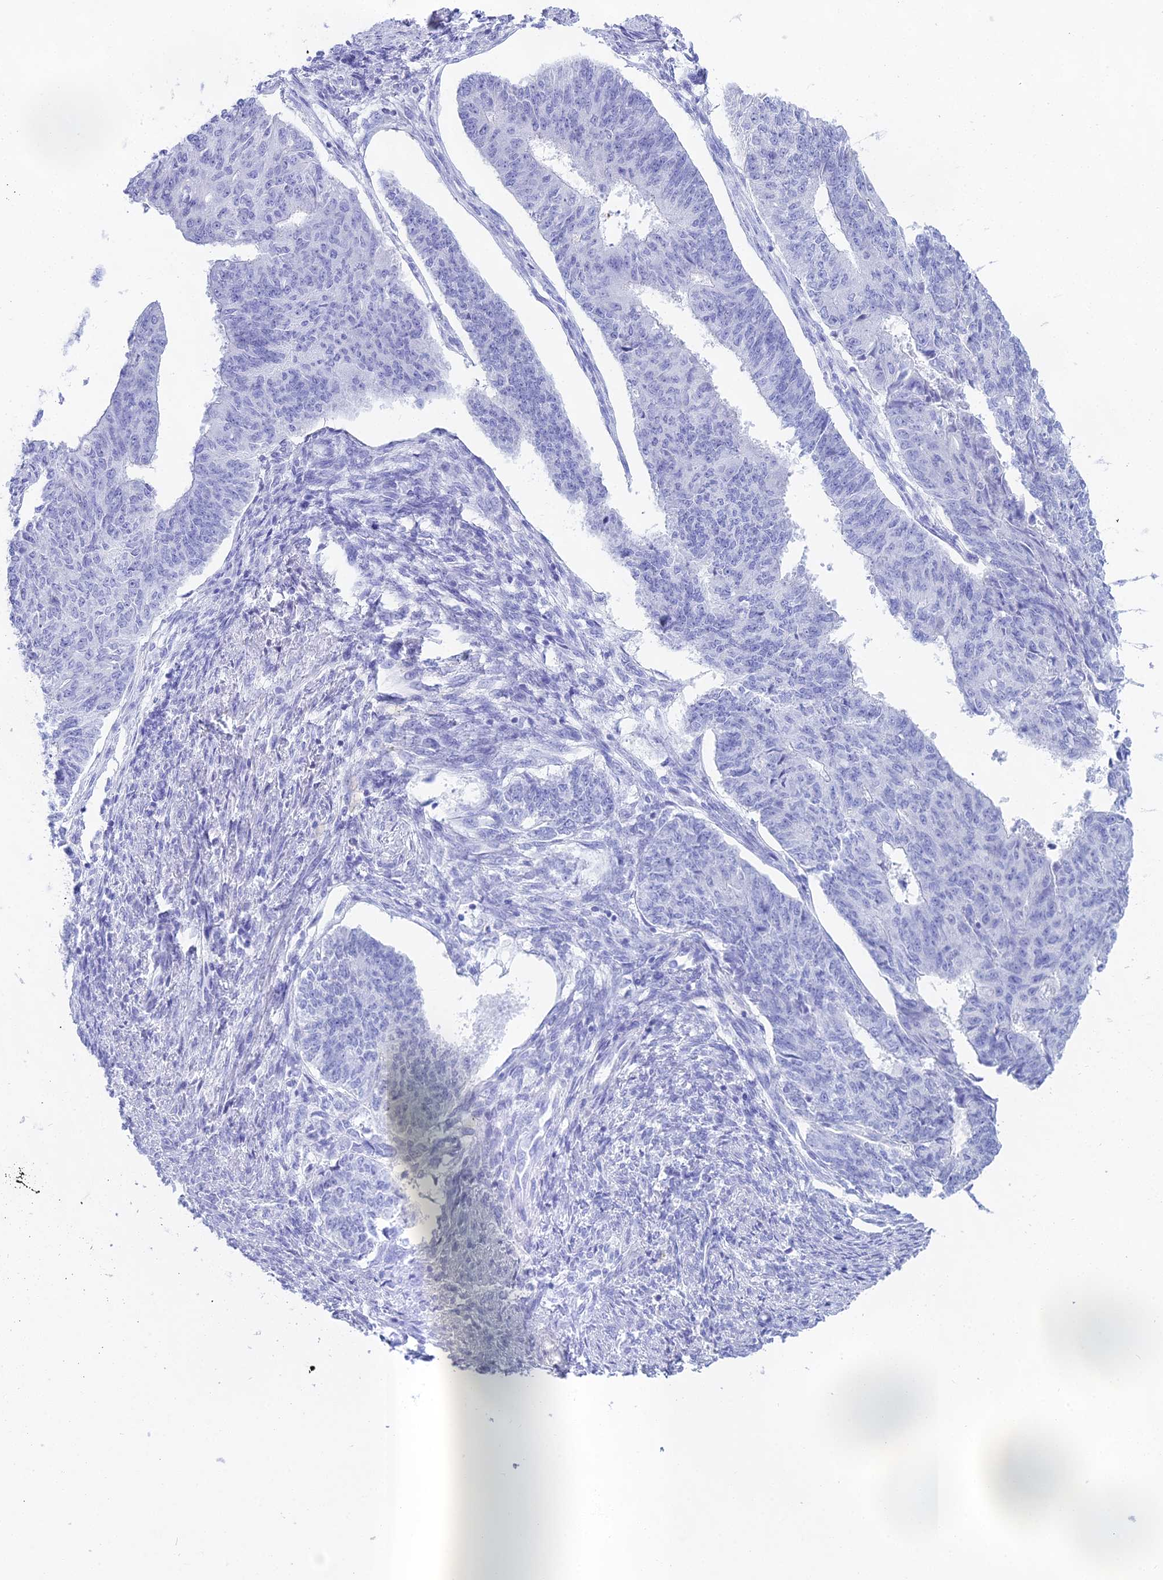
{"staining": {"intensity": "negative", "quantity": "none", "location": "none"}, "tissue": "endometrial cancer", "cell_type": "Tumor cells", "image_type": "cancer", "snomed": [{"axis": "morphology", "description": "Adenocarcinoma, NOS"}, {"axis": "topography", "description": "Endometrium"}], "caption": "DAB immunohistochemical staining of endometrial cancer (adenocarcinoma) reveals no significant staining in tumor cells.", "gene": "CGB2", "patient": {"sex": "female", "age": 32}}